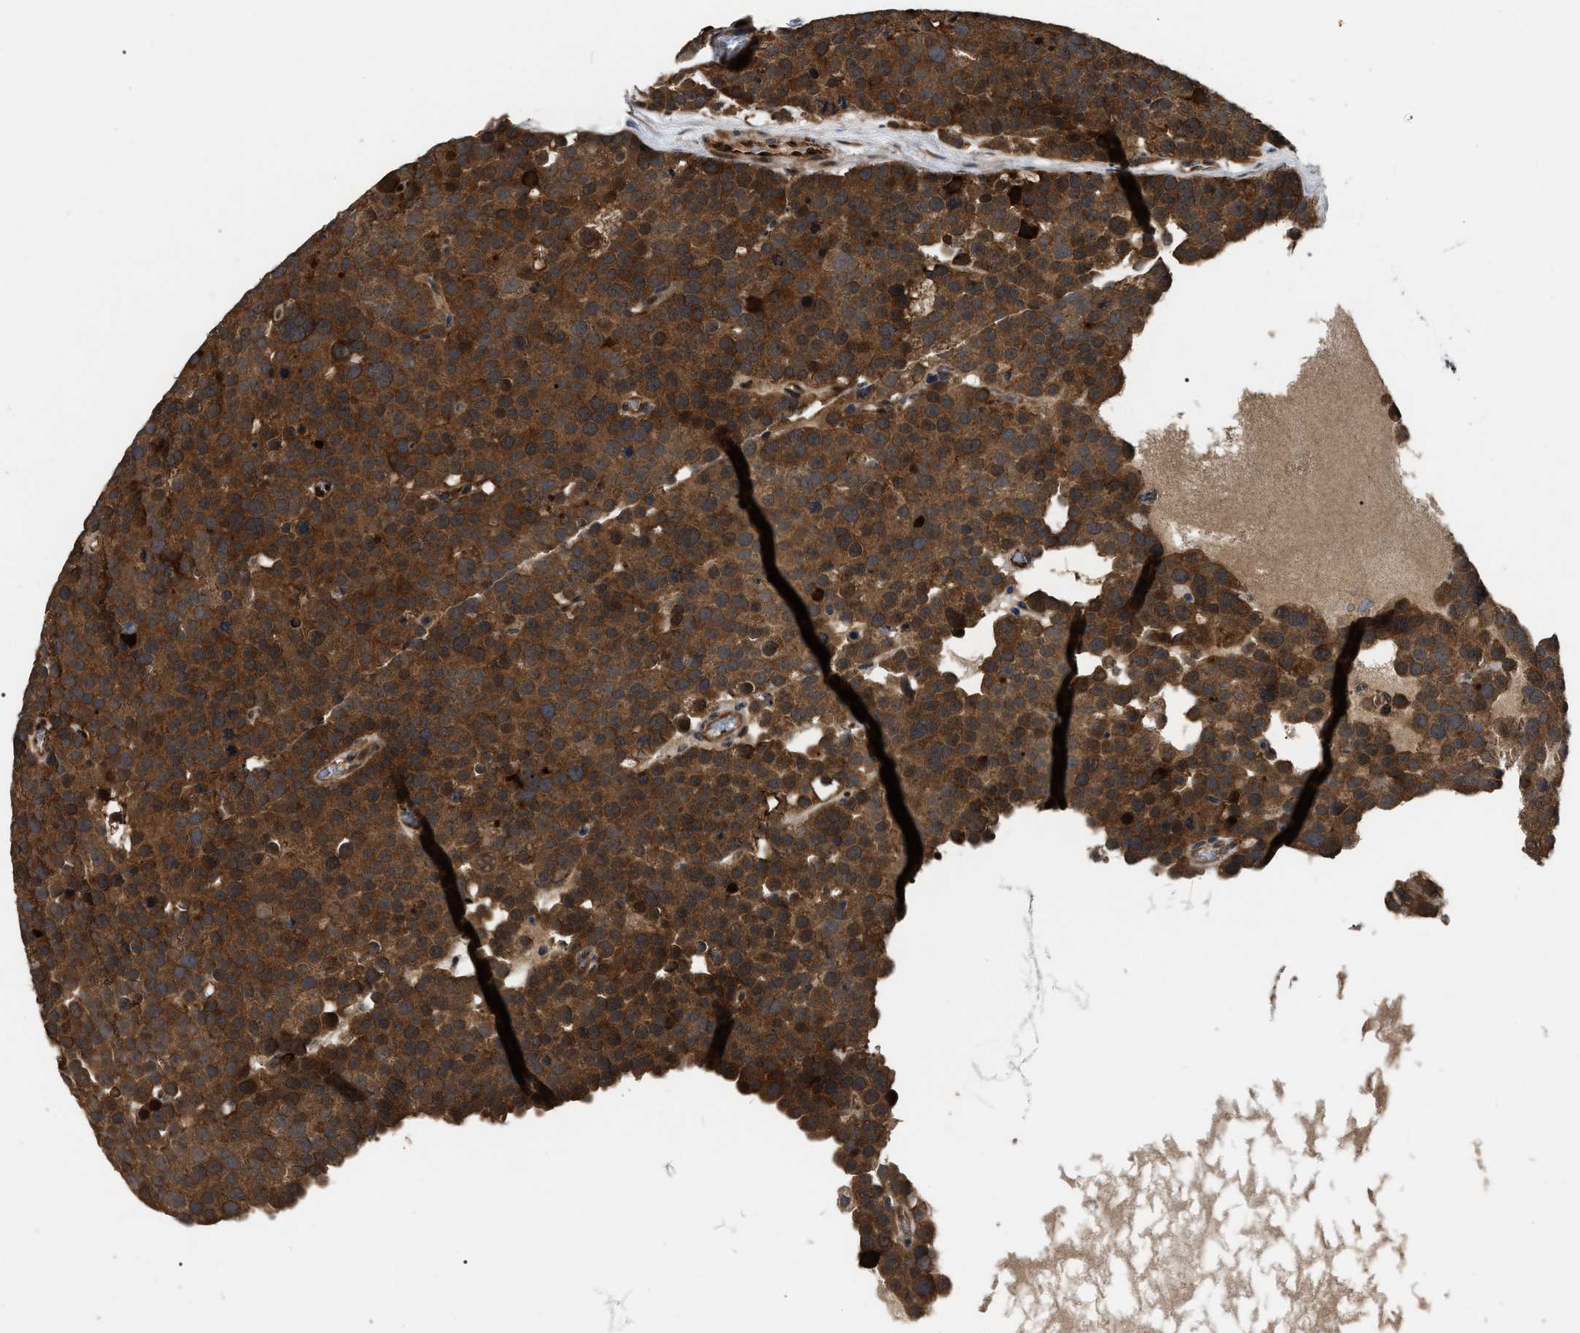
{"staining": {"intensity": "strong", "quantity": ">75%", "location": "cytoplasmic/membranous"}, "tissue": "testis cancer", "cell_type": "Tumor cells", "image_type": "cancer", "snomed": [{"axis": "morphology", "description": "Seminoma, NOS"}, {"axis": "topography", "description": "Testis"}], "caption": "Protein staining reveals strong cytoplasmic/membranous staining in approximately >75% of tumor cells in seminoma (testis).", "gene": "PPWD1", "patient": {"sex": "male", "age": 71}}